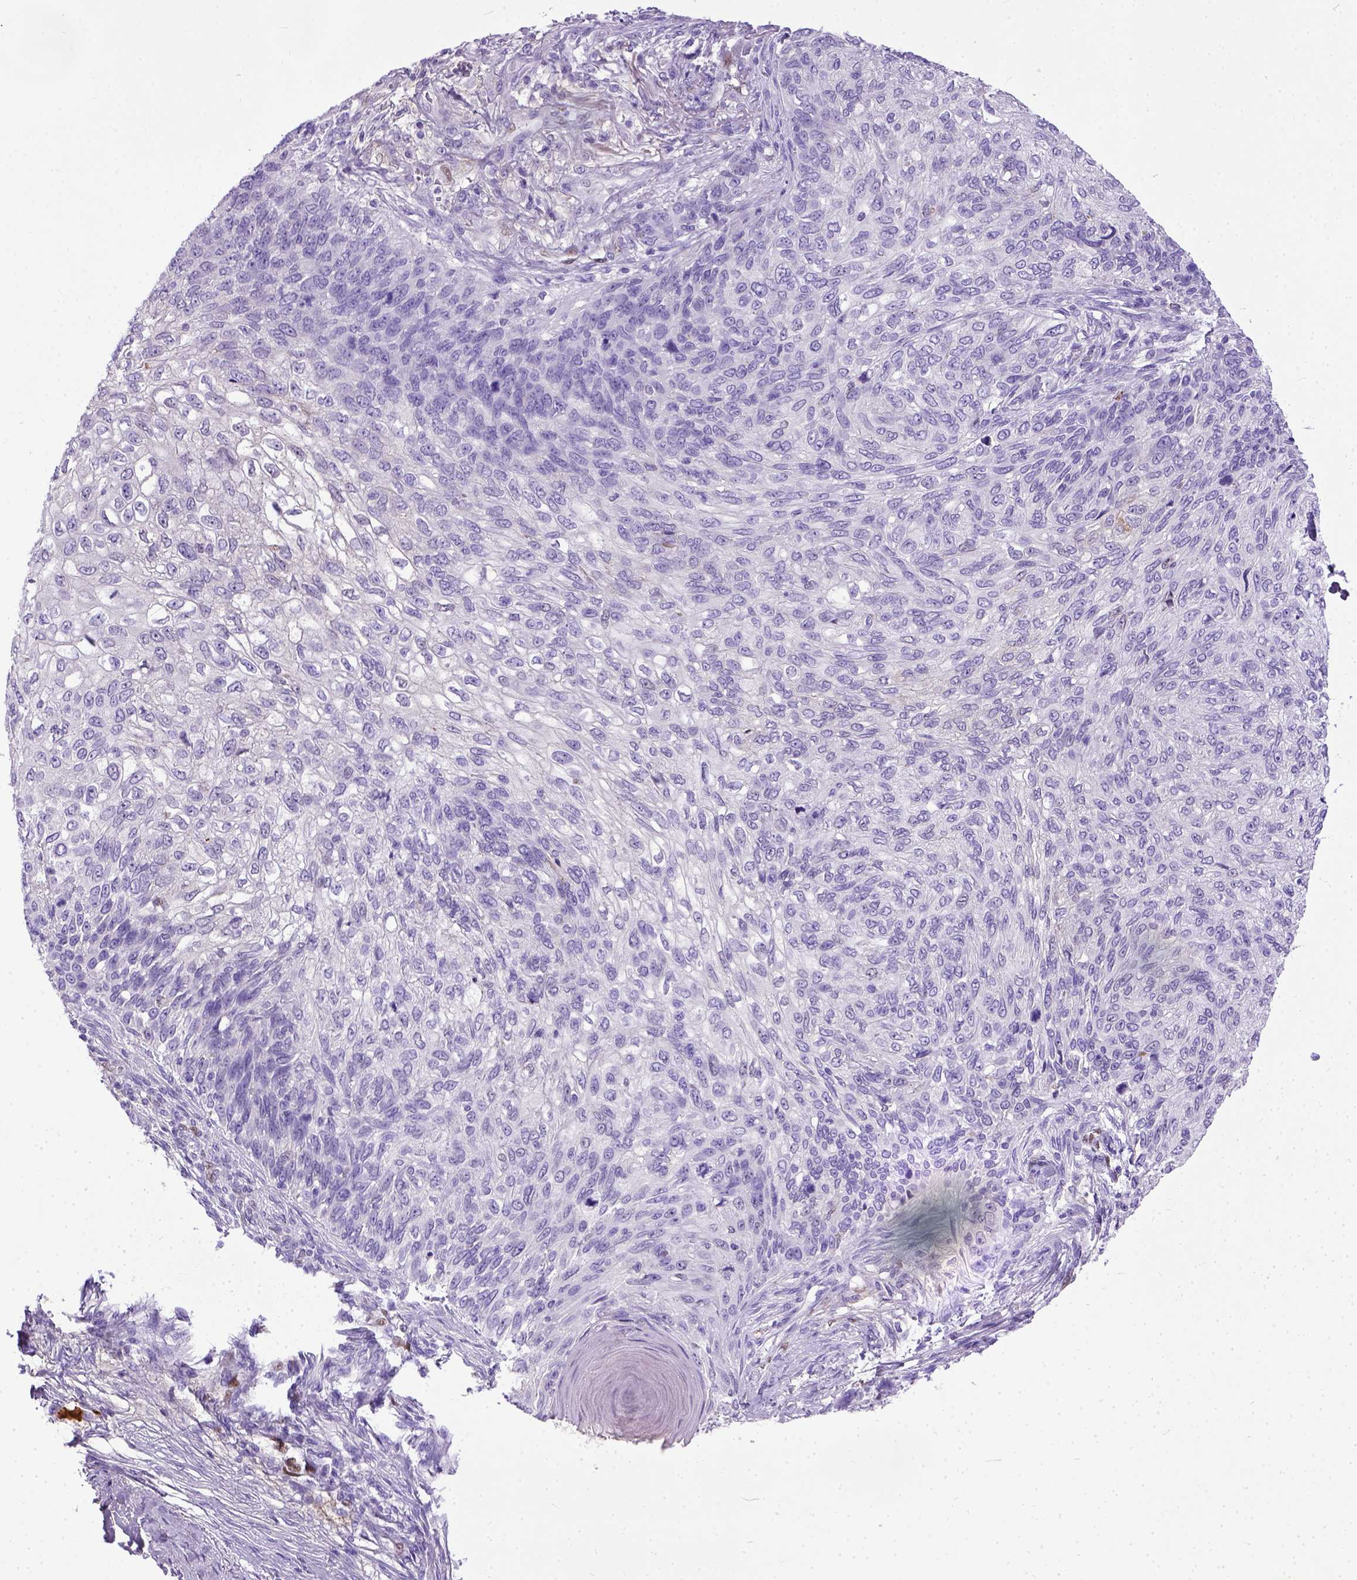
{"staining": {"intensity": "negative", "quantity": "none", "location": "none"}, "tissue": "skin cancer", "cell_type": "Tumor cells", "image_type": "cancer", "snomed": [{"axis": "morphology", "description": "Squamous cell carcinoma, NOS"}, {"axis": "topography", "description": "Skin"}], "caption": "IHC histopathology image of human skin cancer stained for a protein (brown), which displays no staining in tumor cells. Nuclei are stained in blue.", "gene": "ADAMTS8", "patient": {"sex": "male", "age": 92}}